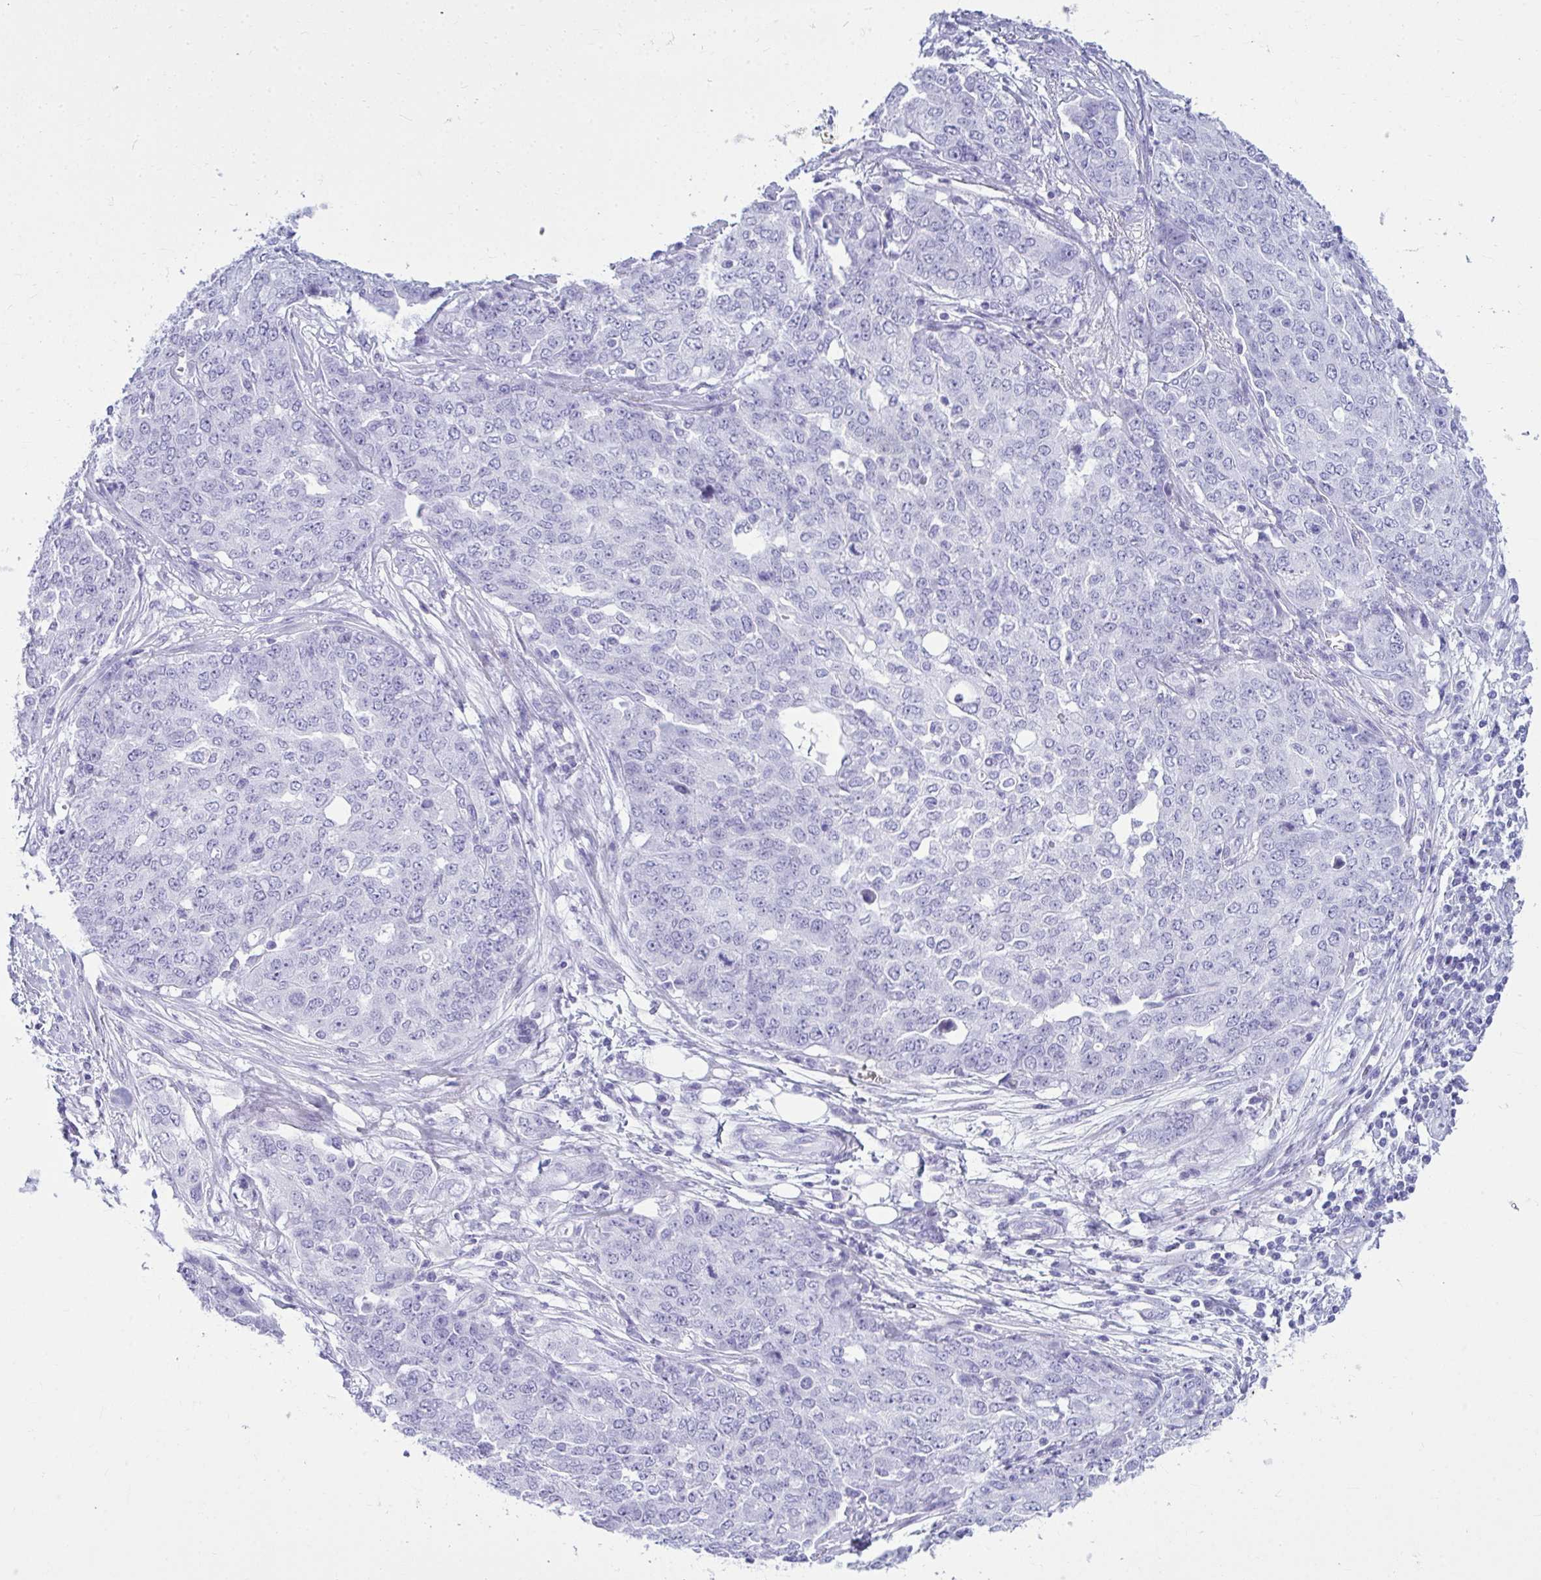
{"staining": {"intensity": "negative", "quantity": "none", "location": "none"}, "tissue": "ovarian cancer", "cell_type": "Tumor cells", "image_type": "cancer", "snomed": [{"axis": "morphology", "description": "Cystadenocarcinoma, serous, NOS"}, {"axis": "topography", "description": "Soft tissue"}, {"axis": "topography", "description": "Ovary"}], "caption": "Immunohistochemistry (IHC) photomicrograph of human serous cystadenocarcinoma (ovarian) stained for a protein (brown), which shows no positivity in tumor cells.", "gene": "CLGN", "patient": {"sex": "female", "age": 57}}